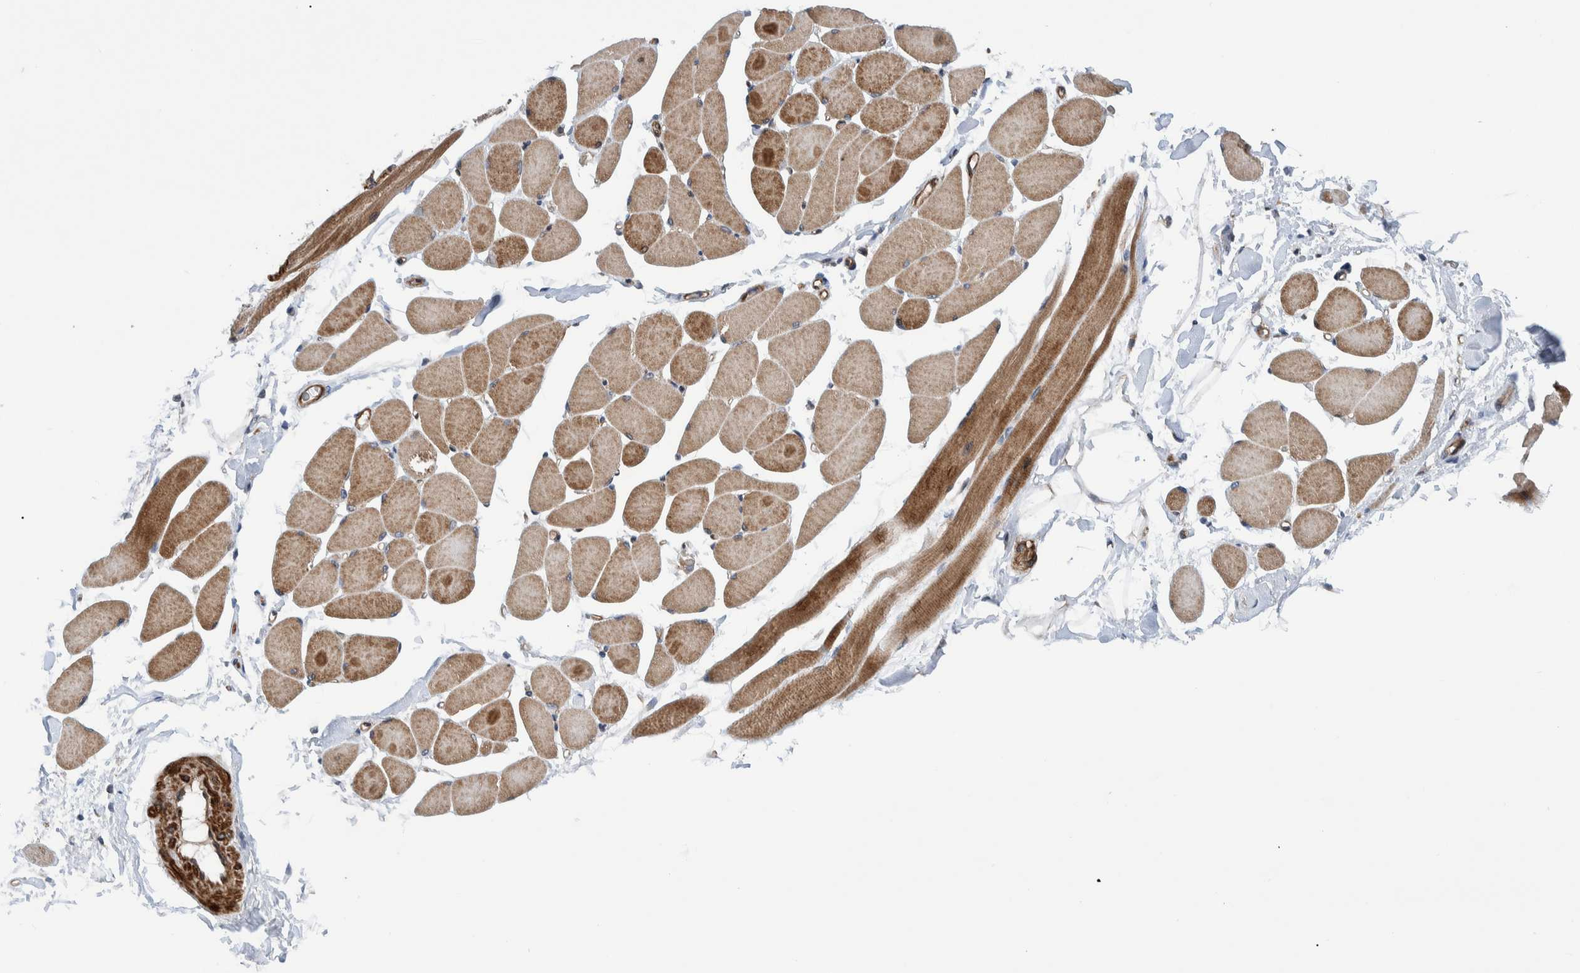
{"staining": {"intensity": "strong", "quantity": "25%-75%", "location": "cytoplasmic/membranous"}, "tissue": "skeletal muscle", "cell_type": "Myocytes", "image_type": "normal", "snomed": [{"axis": "morphology", "description": "Normal tissue, NOS"}, {"axis": "topography", "description": "Skeletal muscle"}, {"axis": "topography", "description": "Peripheral nerve tissue"}], "caption": "DAB (3,3'-diaminobenzidine) immunohistochemical staining of benign skeletal muscle demonstrates strong cytoplasmic/membranous protein staining in approximately 25%-75% of myocytes. (DAB = brown stain, brightfield microscopy at high magnification).", "gene": "GRPEL2", "patient": {"sex": "female", "age": 84}}